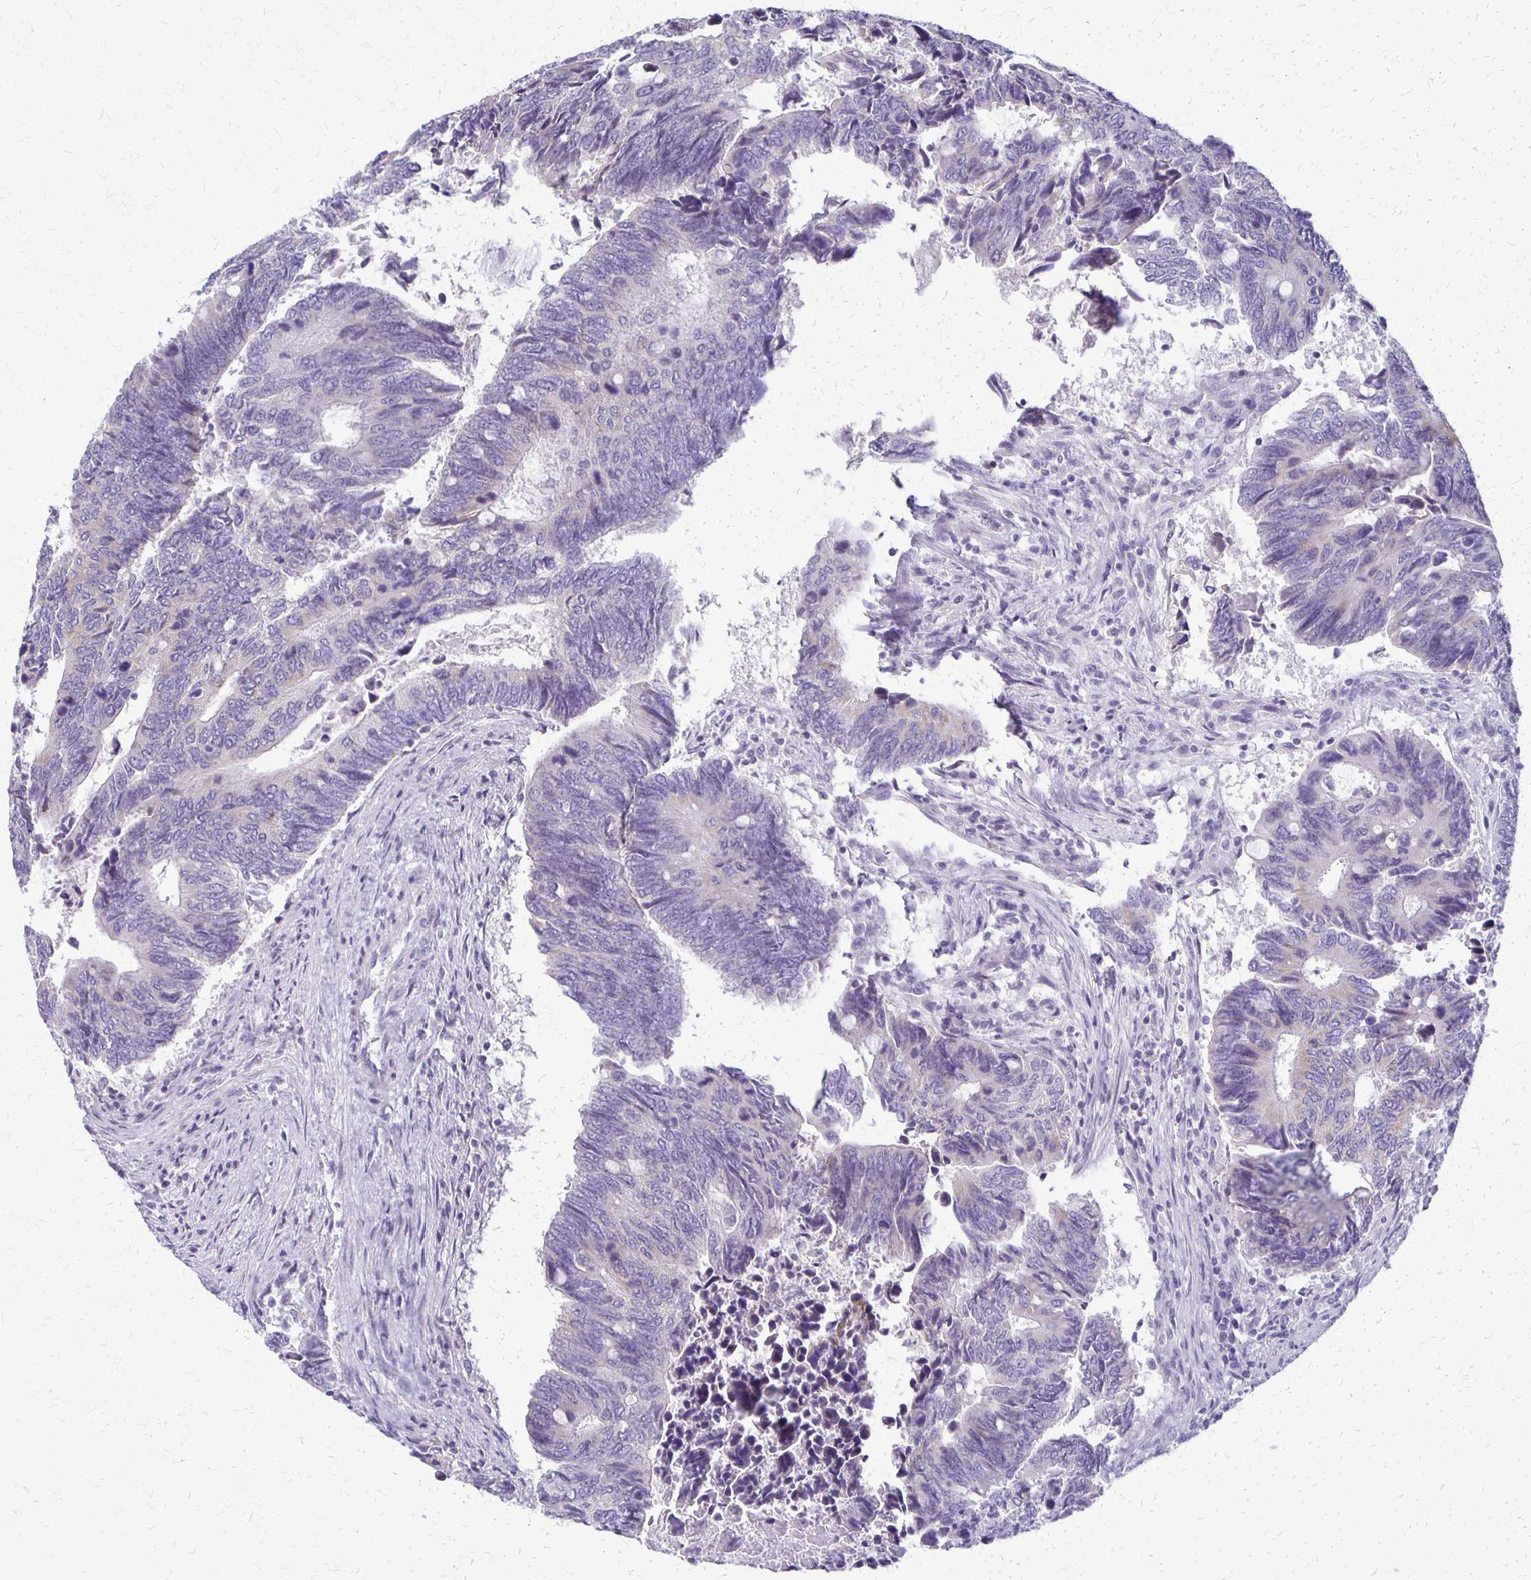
{"staining": {"intensity": "negative", "quantity": "none", "location": "none"}, "tissue": "colorectal cancer", "cell_type": "Tumor cells", "image_type": "cancer", "snomed": [{"axis": "morphology", "description": "Adenocarcinoma, NOS"}, {"axis": "topography", "description": "Colon"}], "caption": "Protein analysis of colorectal adenocarcinoma exhibits no significant positivity in tumor cells. (DAB immunohistochemistry (IHC), high magnification).", "gene": "RHOC", "patient": {"sex": "male", "age": 87}}